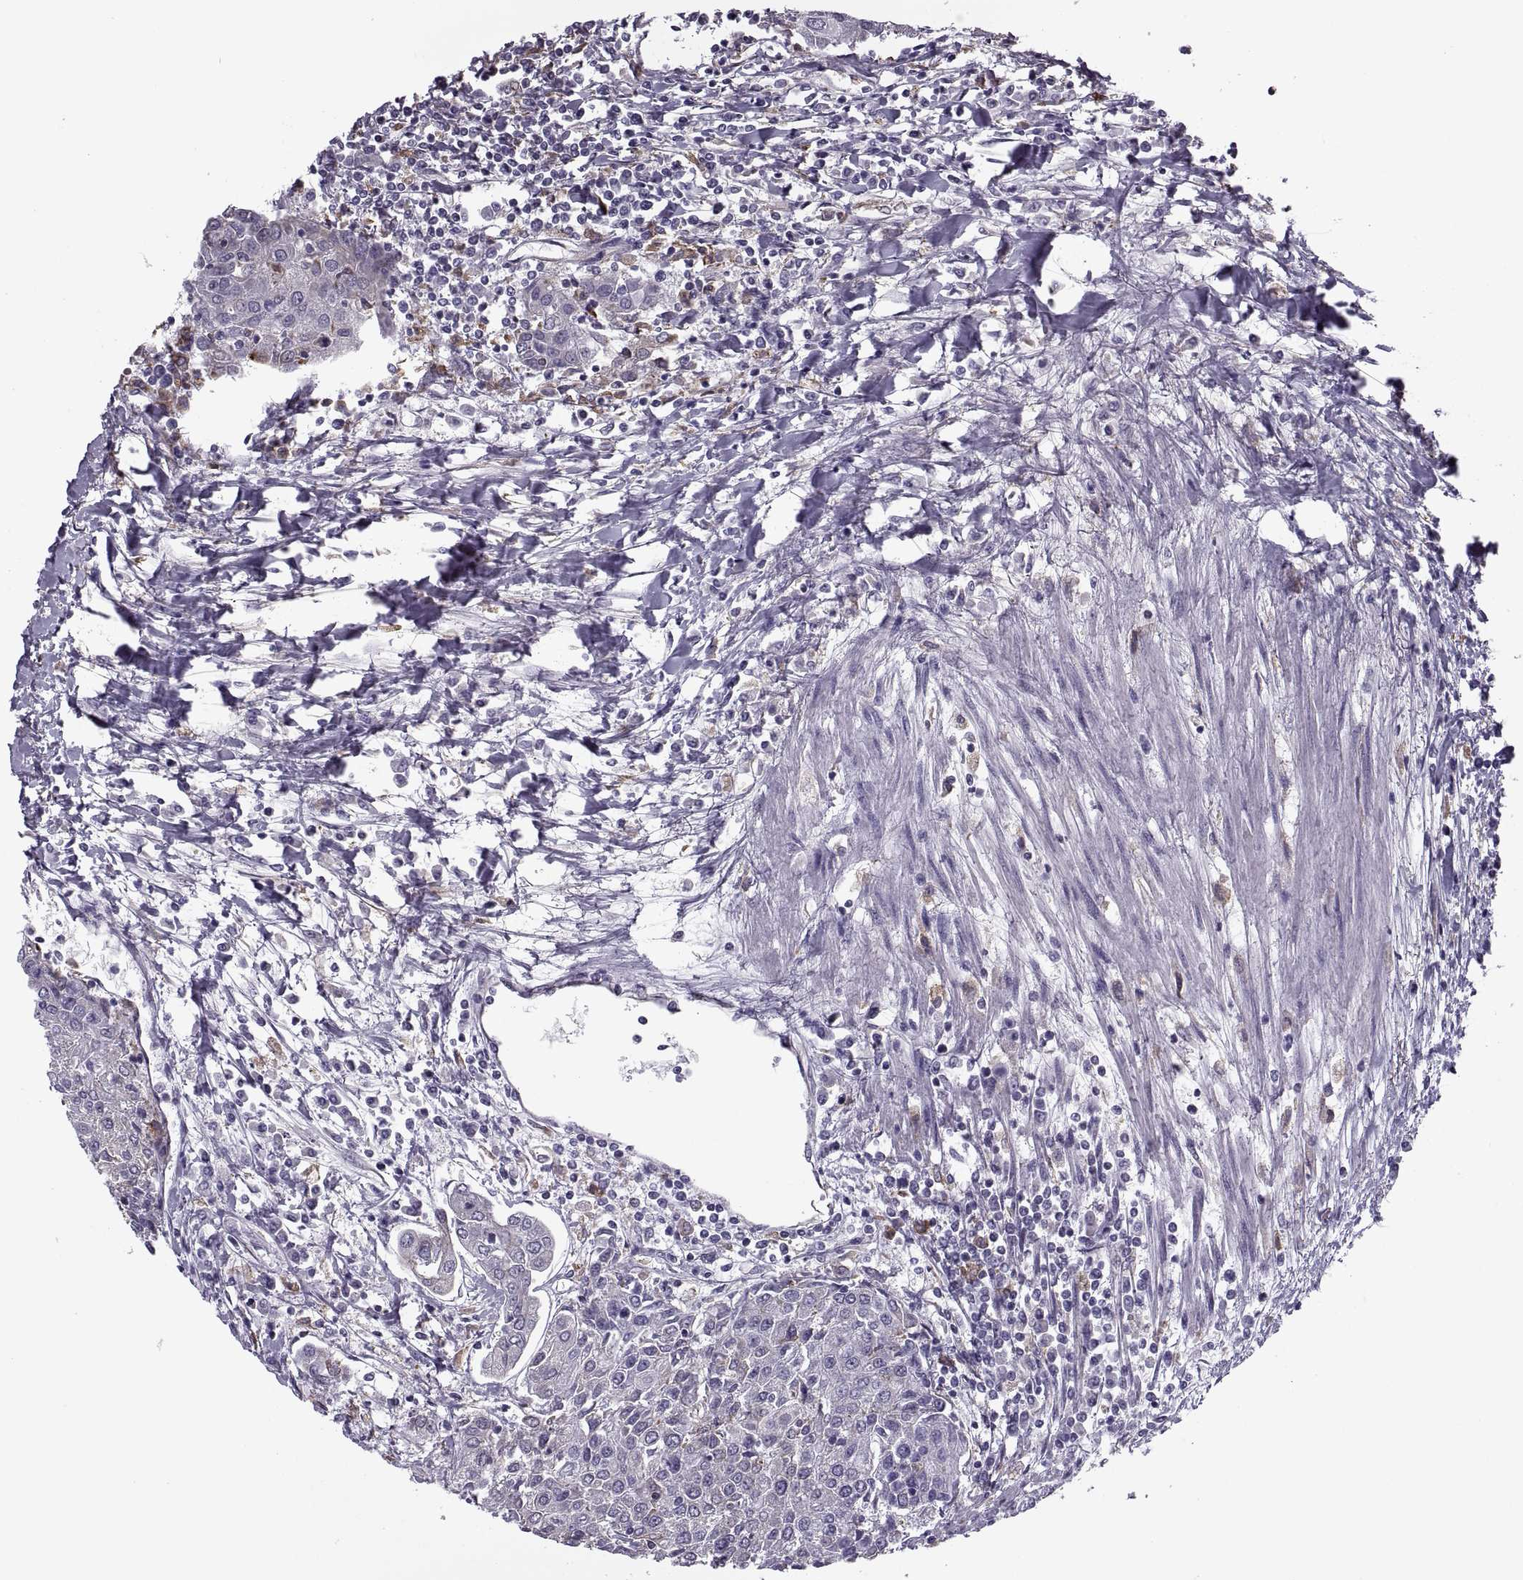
{"staining": {"intensity": "negative", "quantity": "none", "location": "none"}, "tissue": "urothelial cancer", "cell_type": "Tumor cells", "image_type": "cancer", "snomed": [{"axis": "morphology", "description": "Urothelial carcinoma, High grade"}, {"axis": "topography", "description": "Urinary bladder"}], "caption": "High-grade urothelial carcinoma stained for a protein using IHC exhibits no expression tumor cells.", "gene": "LETM2", "patient": {"sex": "female", "age": 85}}